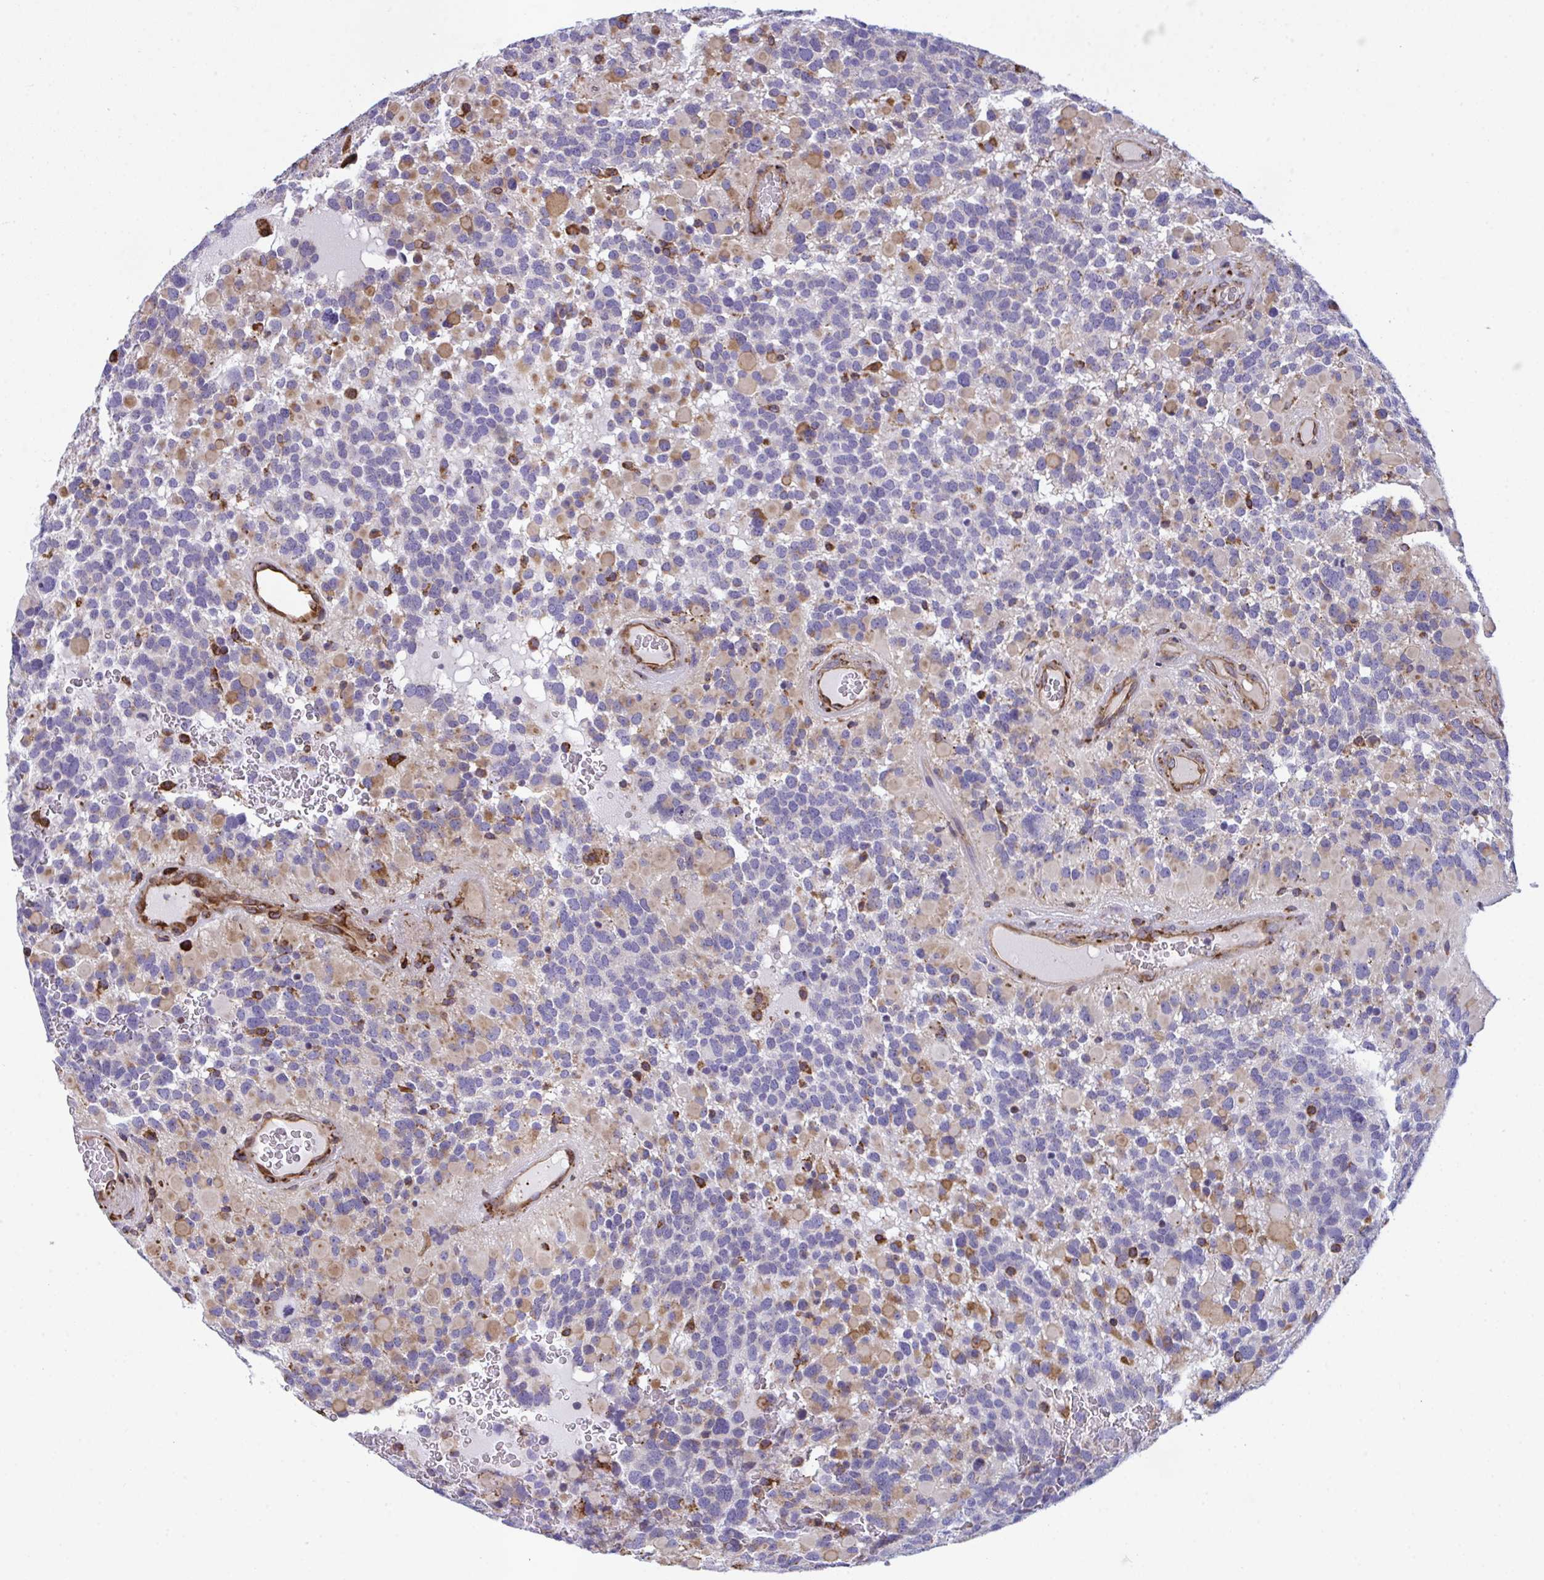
{"staining": {"intensity": "moderate", "quantity": "25%-75%", "location": "cytoplasmic/membranous"}, "tissue": "glioma", "cell_type": "Tumor cells", "image_type": "cancer", "snomed": [{"axis": "morphology", "description": "Glioma, malignant, High grade"}, {"axis": "topography", "description": "Brain"}], "caption": "A brown stain labels moderate cytoplasmic/membranous positivity of a protein in human malignant glioma (high-grade) tumor cells.", "gene": "PEAK3", "patient": {"sex": "female", "age": 40}}